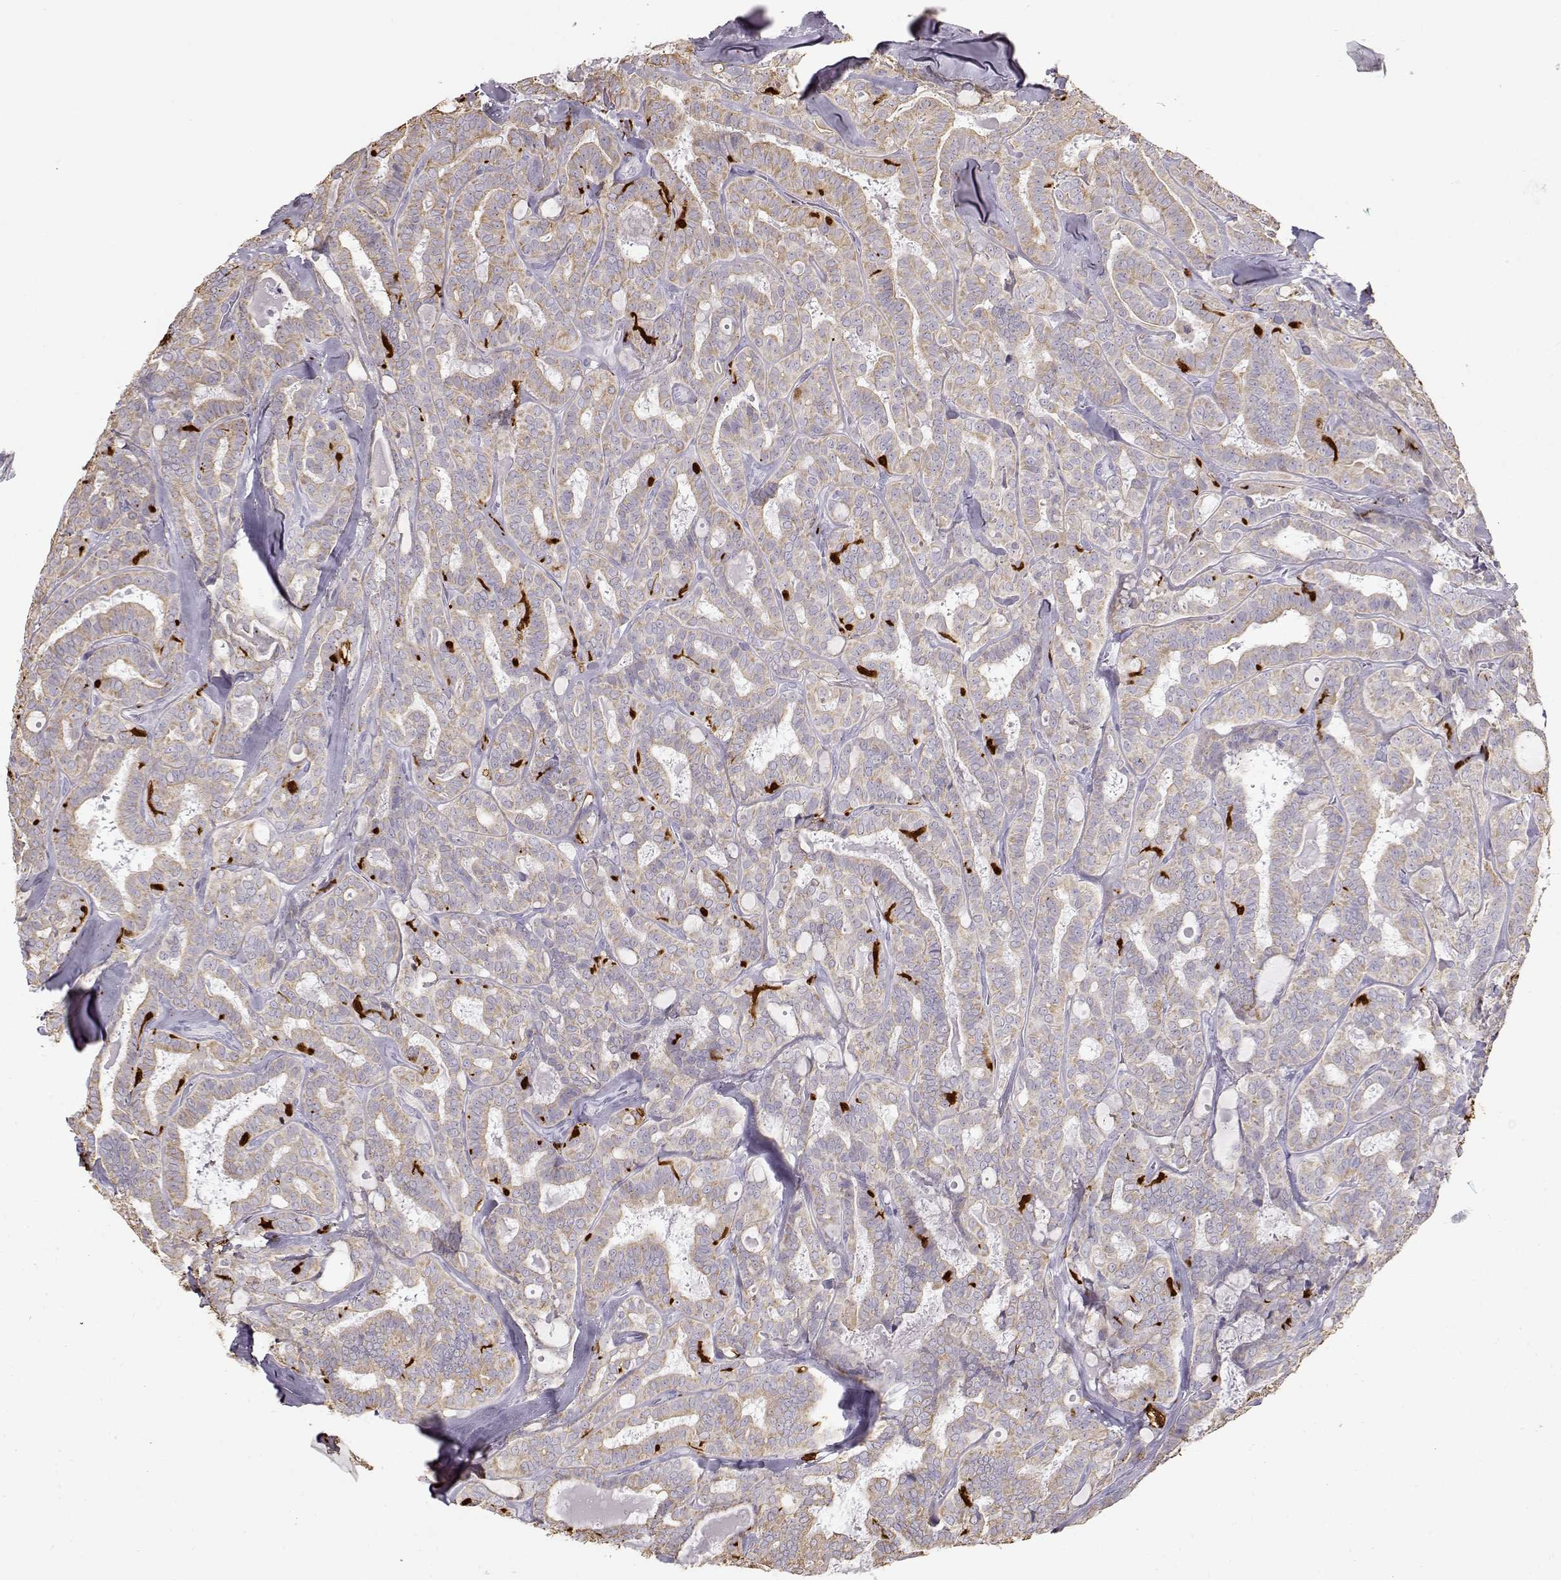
{"staining": {"intensity": "weak", "quantity": ">75%", "location": "cytoplasmic/membranous"}, "tissue": "thyroid cancer", "cell_type": "Tumor cells", "image_type": "cancer", "snomed": [{"axis": "morphology", "description": "Papillary adenocarcinoma, NOS"}, {"axis": "topography", "description": "Thyroid gland"}], "caption": "High-power microscopy captured an immunohistochemistry (IHC) histopathology image of thyroid cancer, revealing weak cytoplasmic/membranous staining in about >75% of tumor cells.", "gene": "S100B", "patient": {"sex": "female", "age": 39}}